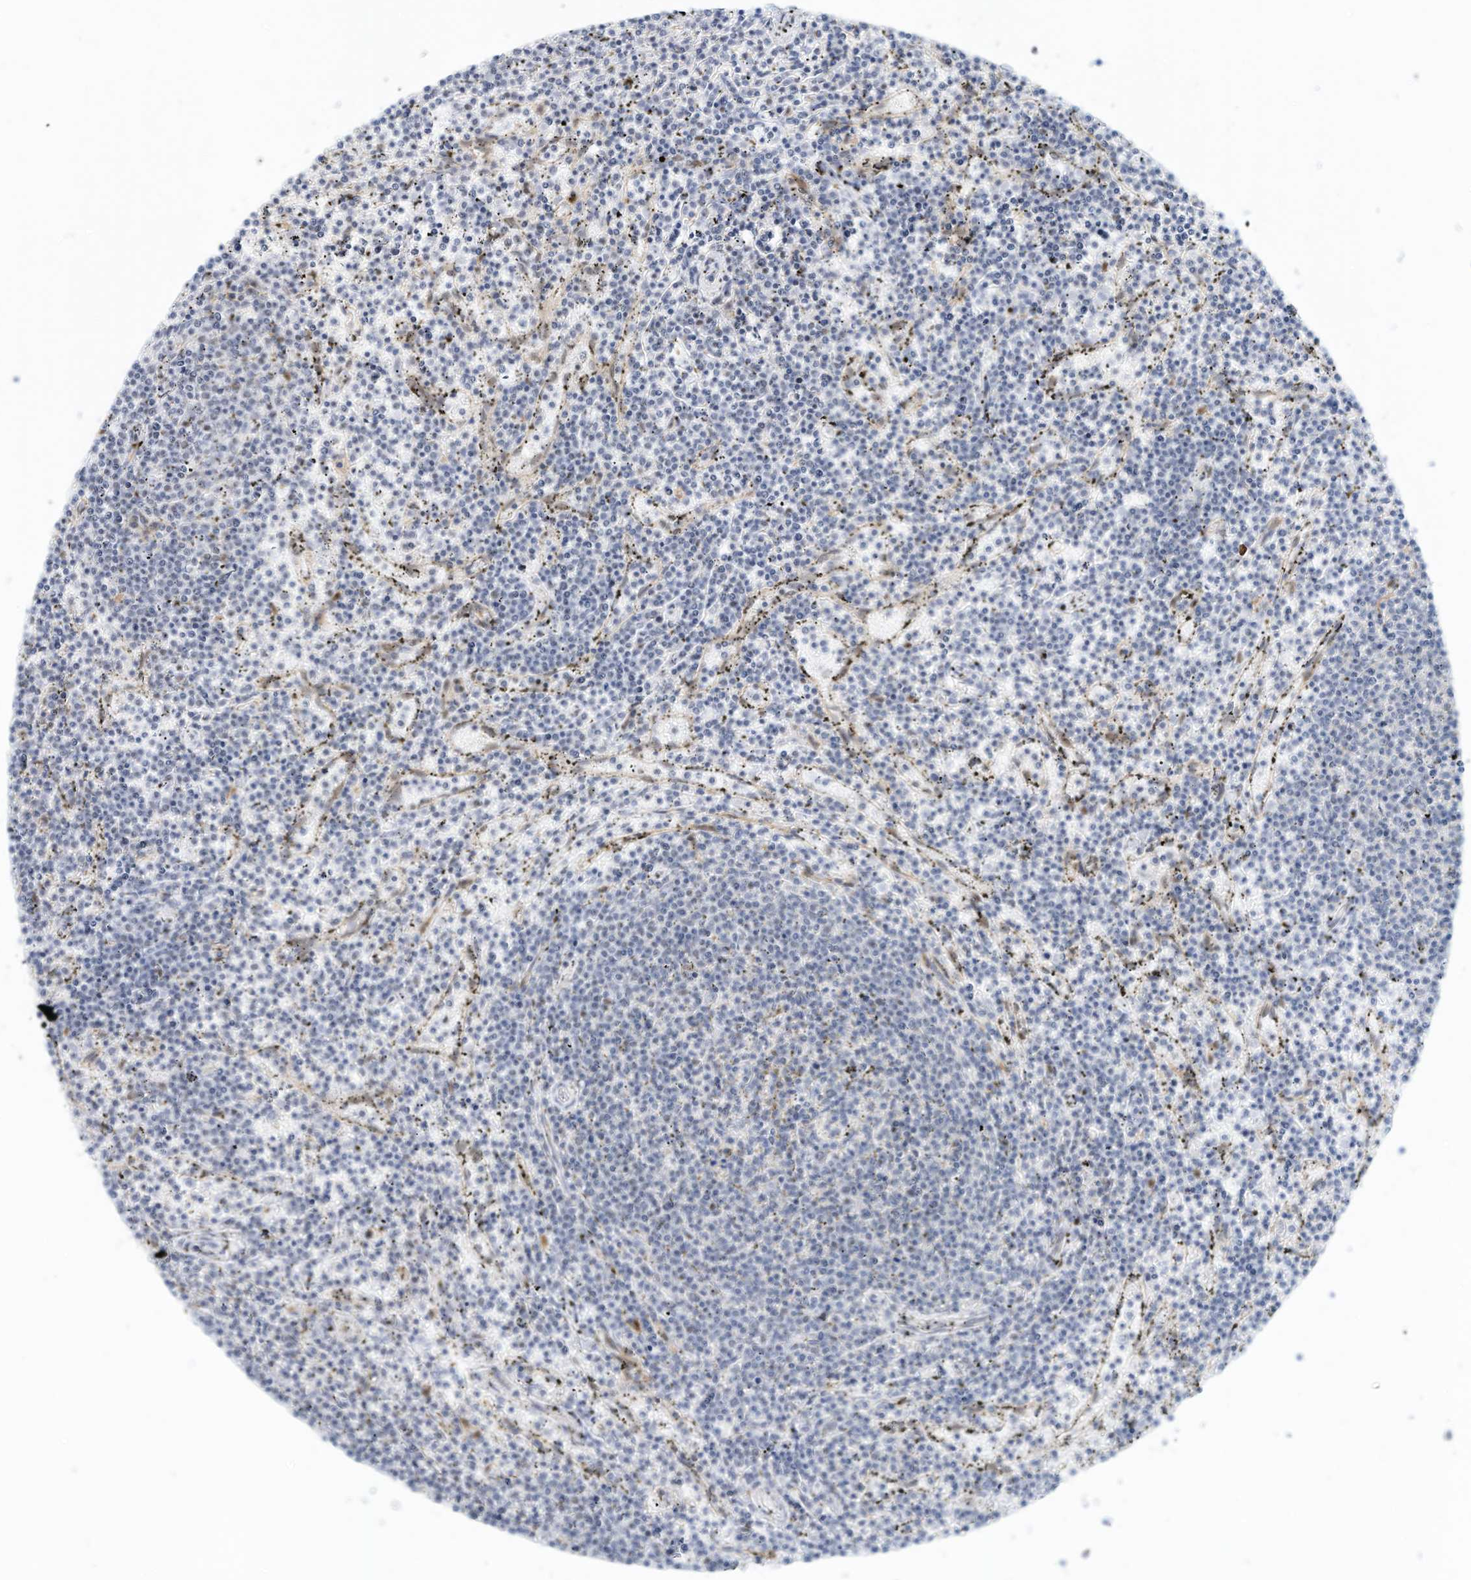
{"staining": {"intensity": "negative", "quantity": "none", "location": "none"}, "tissue": "lymphoma", "cell_type": "Tumor cells", "image_type": "cancer", "snomed": [{"axis": "morphology", "description": "Malignant lymphoma, non-Hodgkin's type, Low grade"}, {"axis": "topography", "description": "Spleen"}], "caption": "Lymphoma stained for a protein using immunohistochemistry (IHC) exhibits no positivity tumor cells.", "gene": "ARHGAP28", "patient": {"sex": "female", "age": 50}}